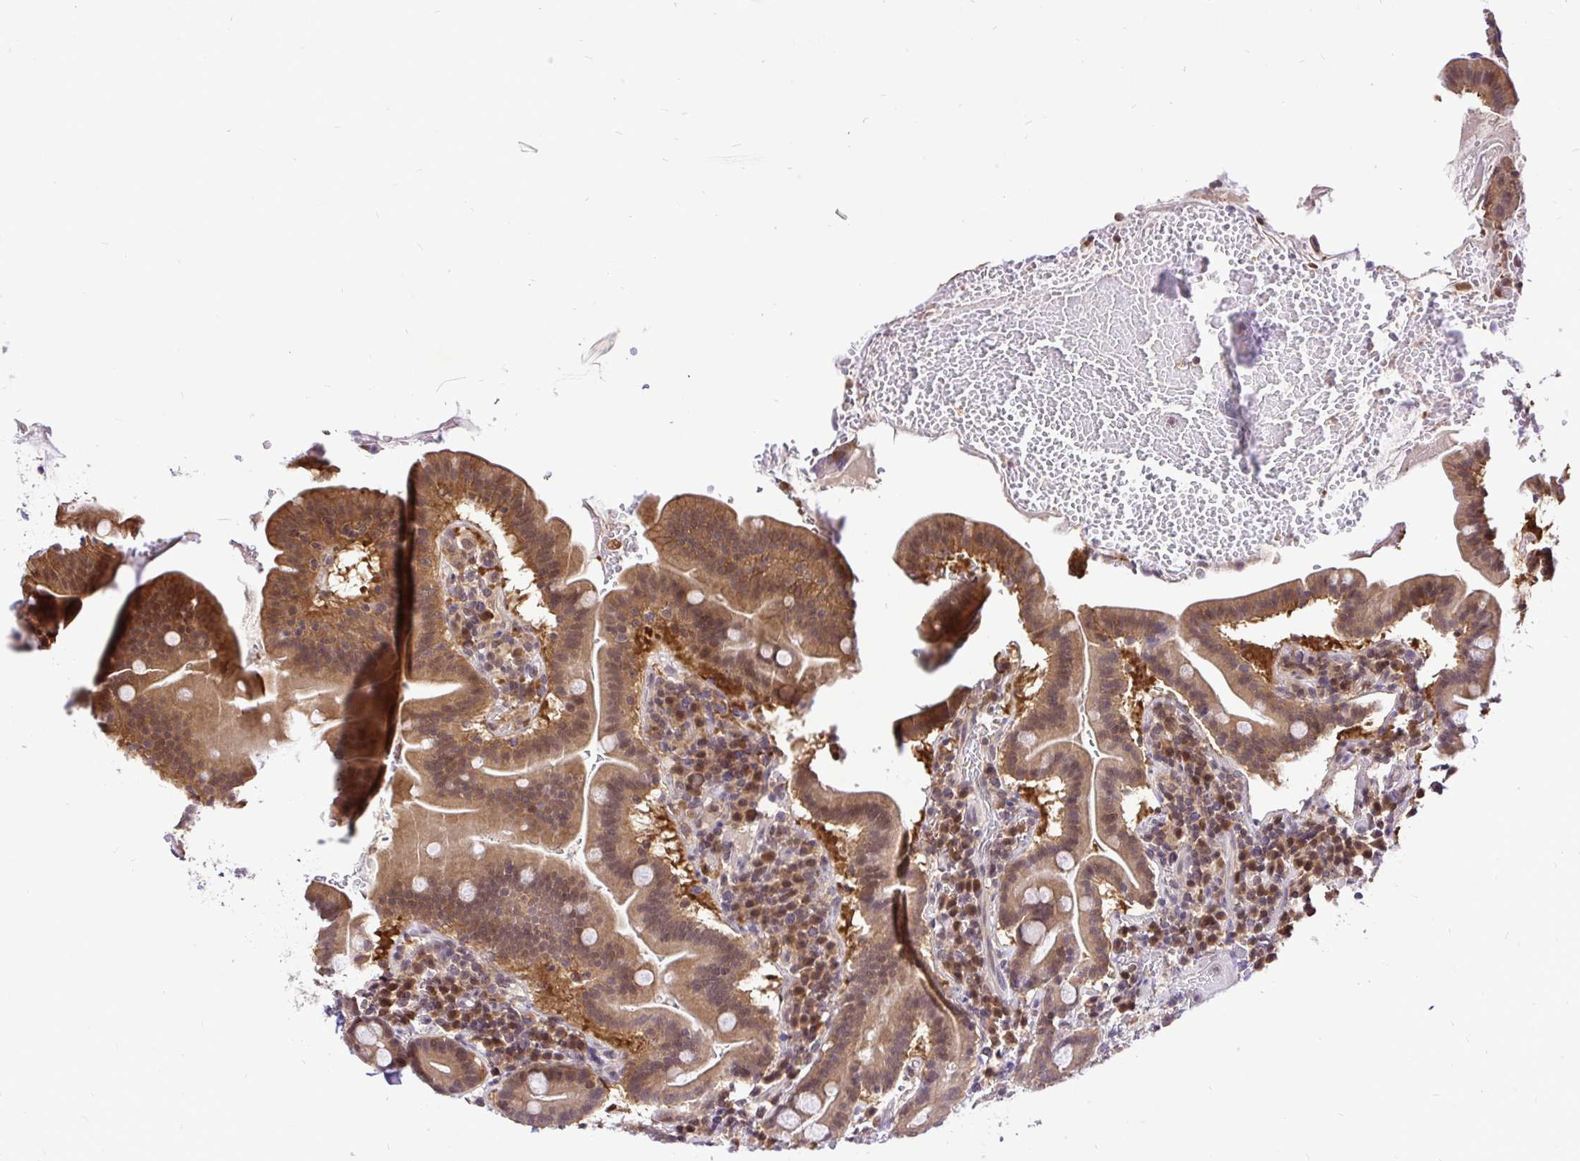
{"staining": {"intensity": "moderate", "quantity": ">75%", "location": "cytoplasmic/membranous"}, "tissue": "small intestine", "cell_type": "Glandular cells", "image_type": "normal", "snomed": [{"axis": "morphology", "description": "Normal tissue, NOS"}, {"axis": "topography", "description": "Small intestine"}], "caption": "A histopathology image of human small intestine stained for a protein demonstrates moderate cytoplasmic/membranous brown staining in glandular cells.", "gene": "UBE2M", "patient": {"sex": "male", "age": 26}}